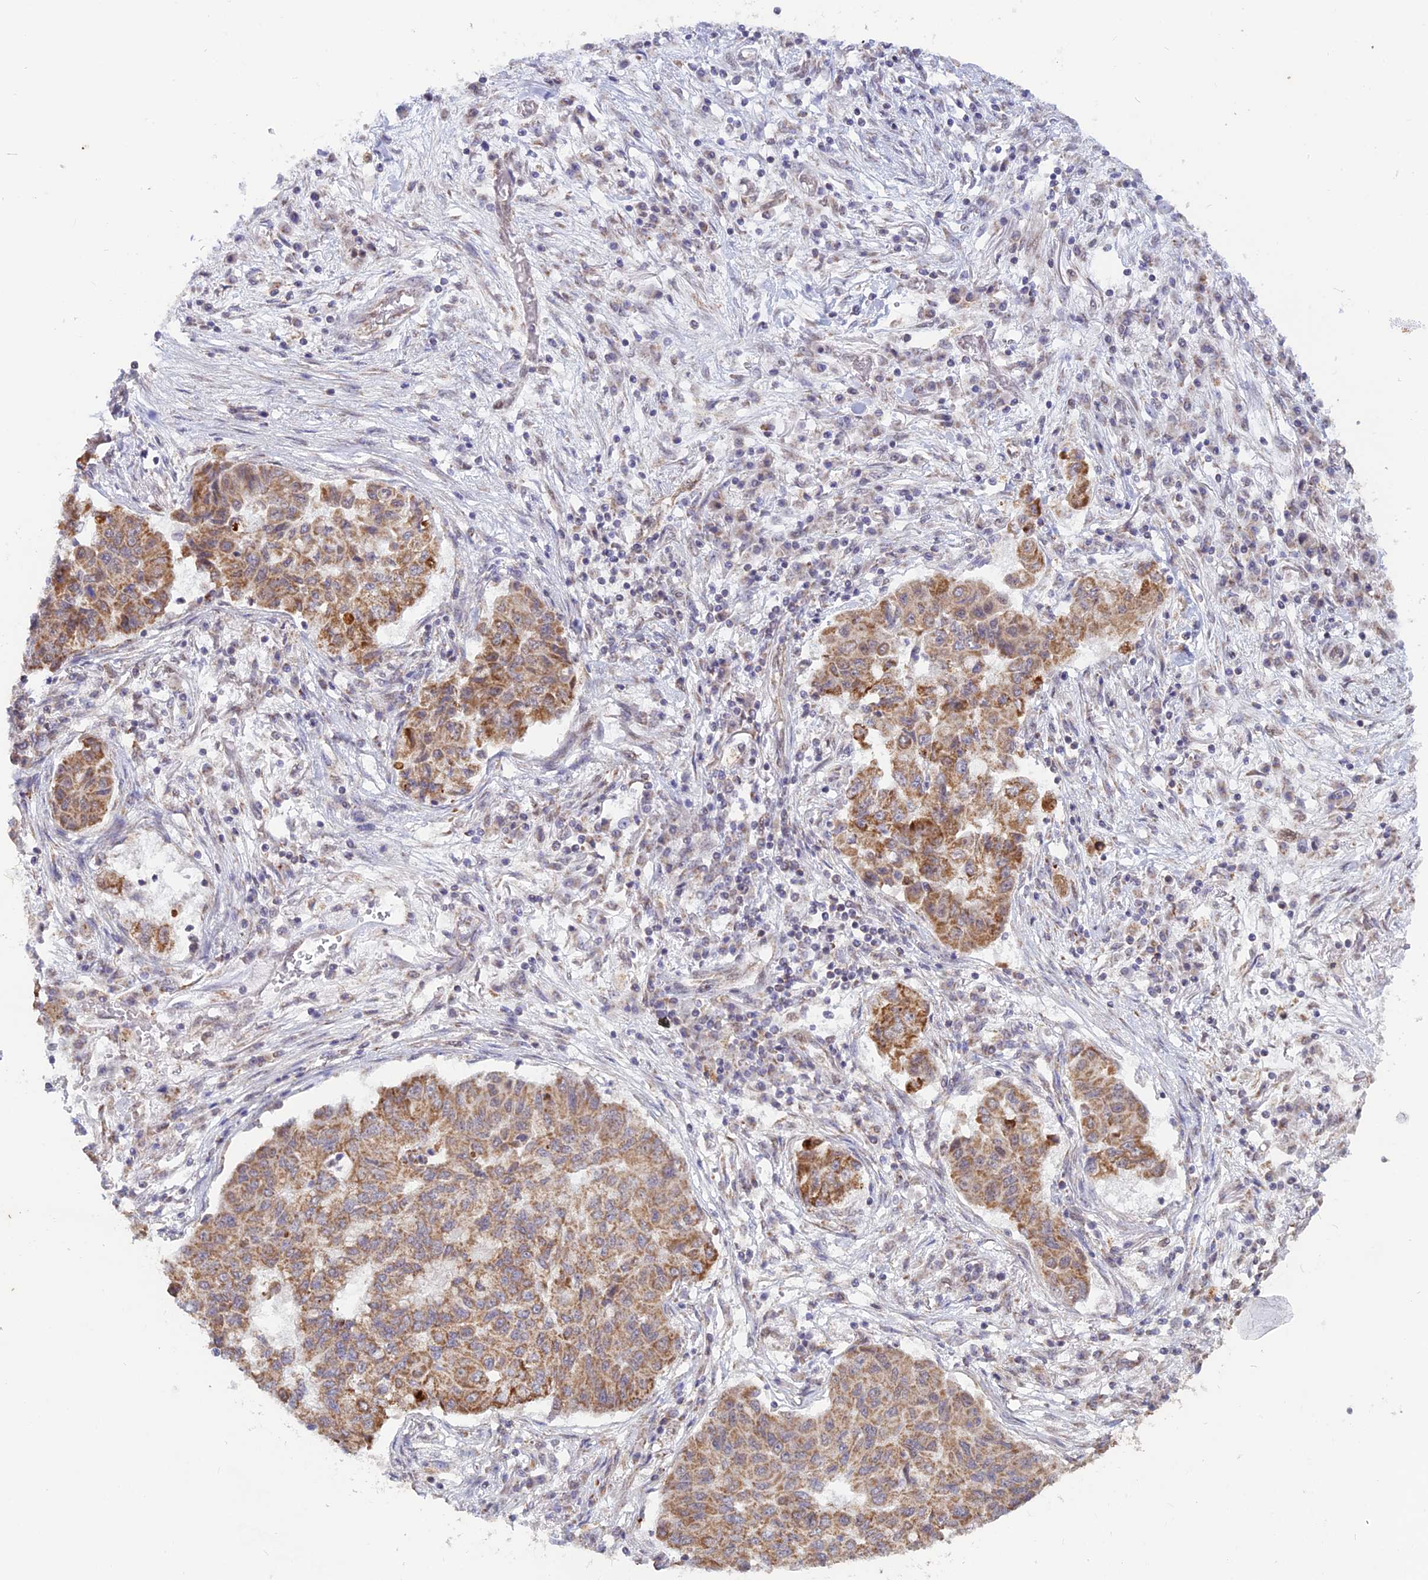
{"staining": {"intensity": "moderate", "quantity": ">75%", "location": "cytoplasmic/membranous"}, "tissue": "lung cancer", "cell_type": "Tumor cells", "image_type": "cancer", "snomed": [{"axis": "morphology", "description": "Squamous cell carcinoma, NOS"}, {"axis": "topography", "description": "Lung"}], "caption": "Lung cancer stained for a protein demonstrates moderate cytoplasmic/membranous positivity in tumor cells.", "gene": "ARHGAP40", "patient": {"sex": "male", "age": 74}}